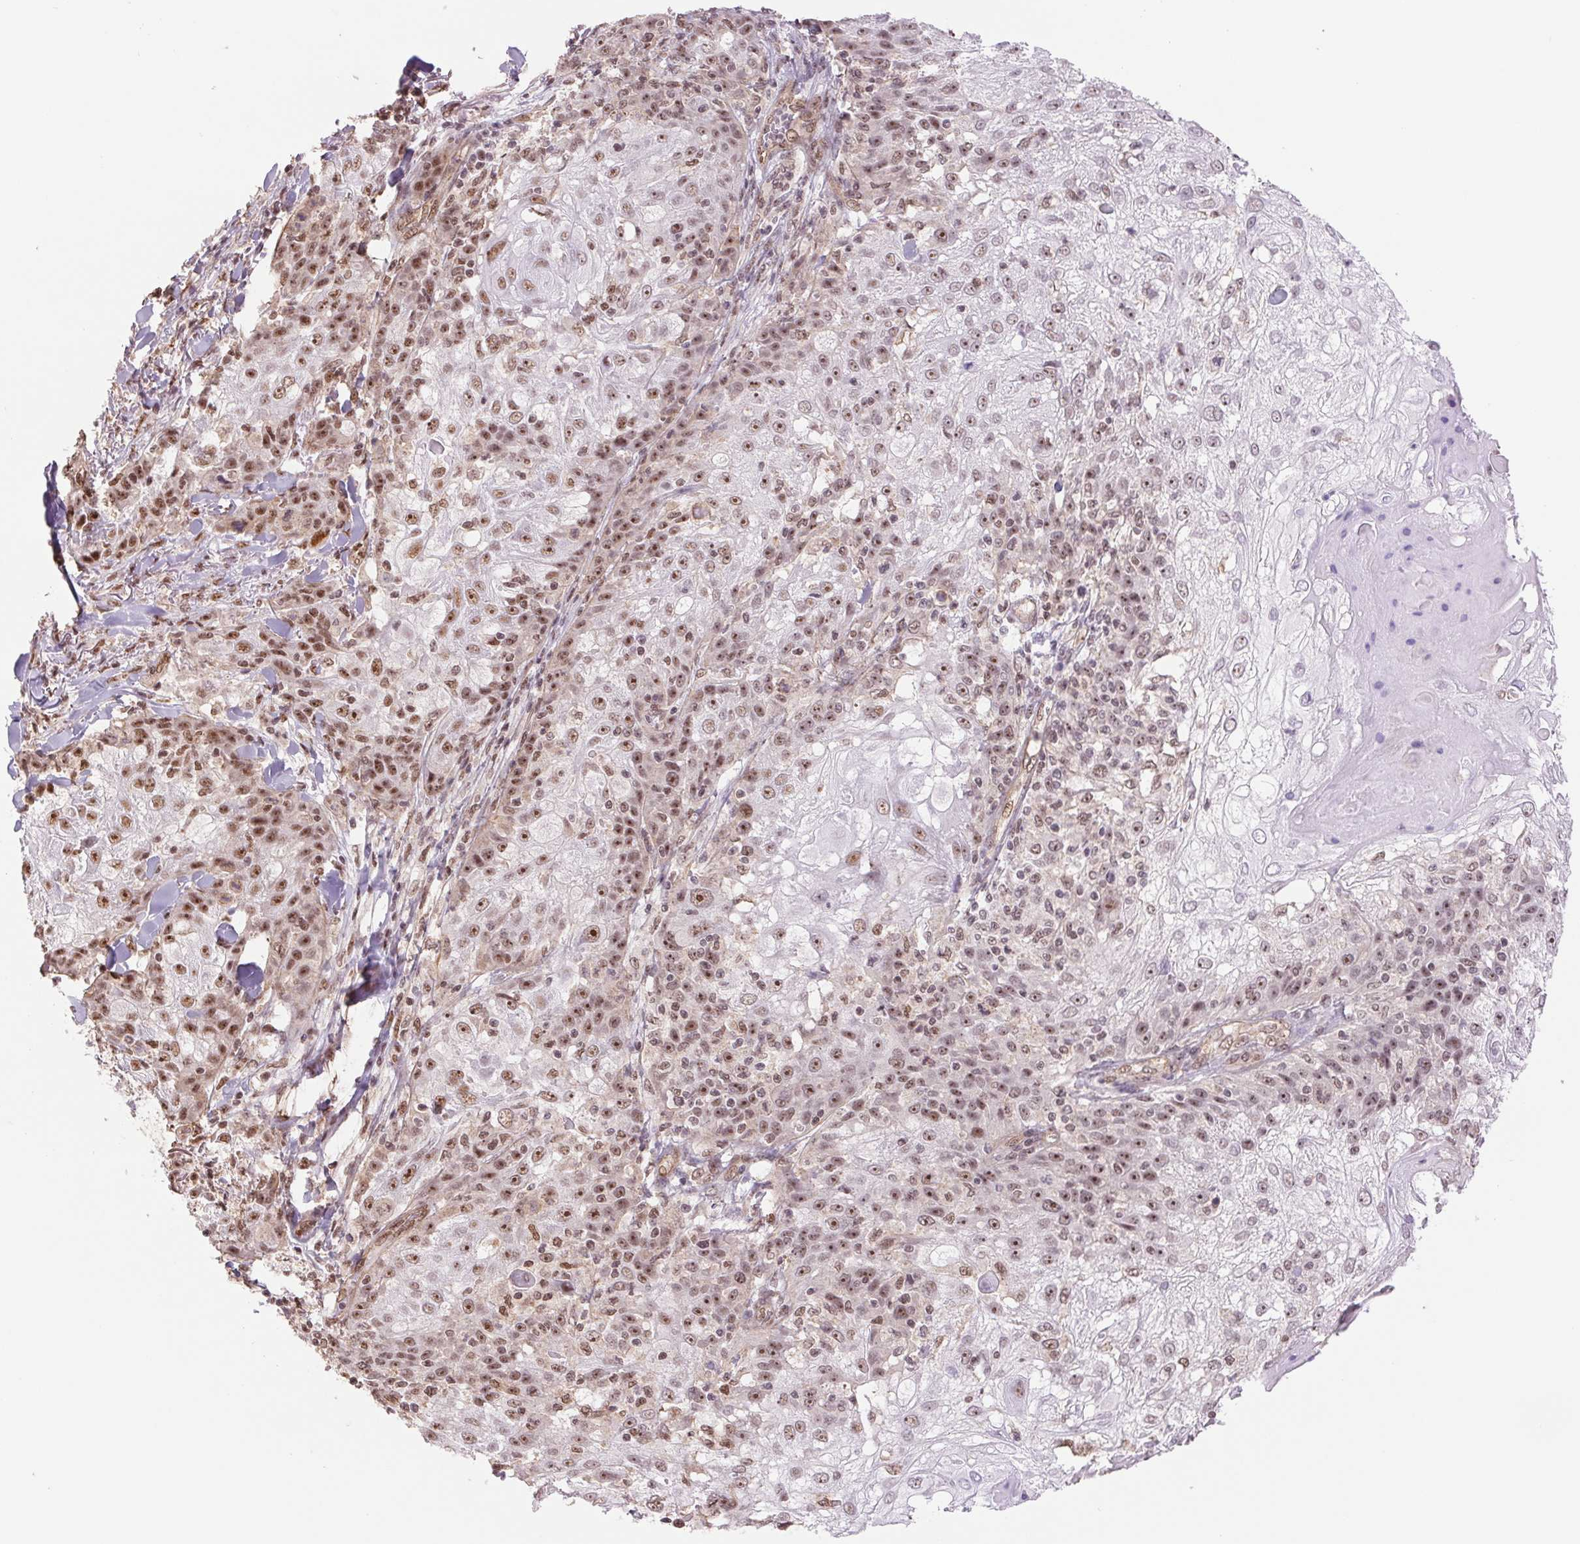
{"staining": {"intensity": "moderate", "quantity": ">75%", "location": "nuclear"}, "tissue": "skin cancer", "cell_type": "Tumor cells", "image_type": "cancer", "snomed": [{"axis": "morphology", "description": "Normal tissue, NOS"}, {"axis": "morphology", "description": "Squamous cell carcinoma, NOS"}, {"axis": "topography", "description": "Skin"}], "caption": "Protein staining demonstrates moderate nuclear staining in approximately >75% of tumor cells in skin squamous cell carcinoma.", "gene": "CWC25", "patient": {"sex": "female", "age": 83}}